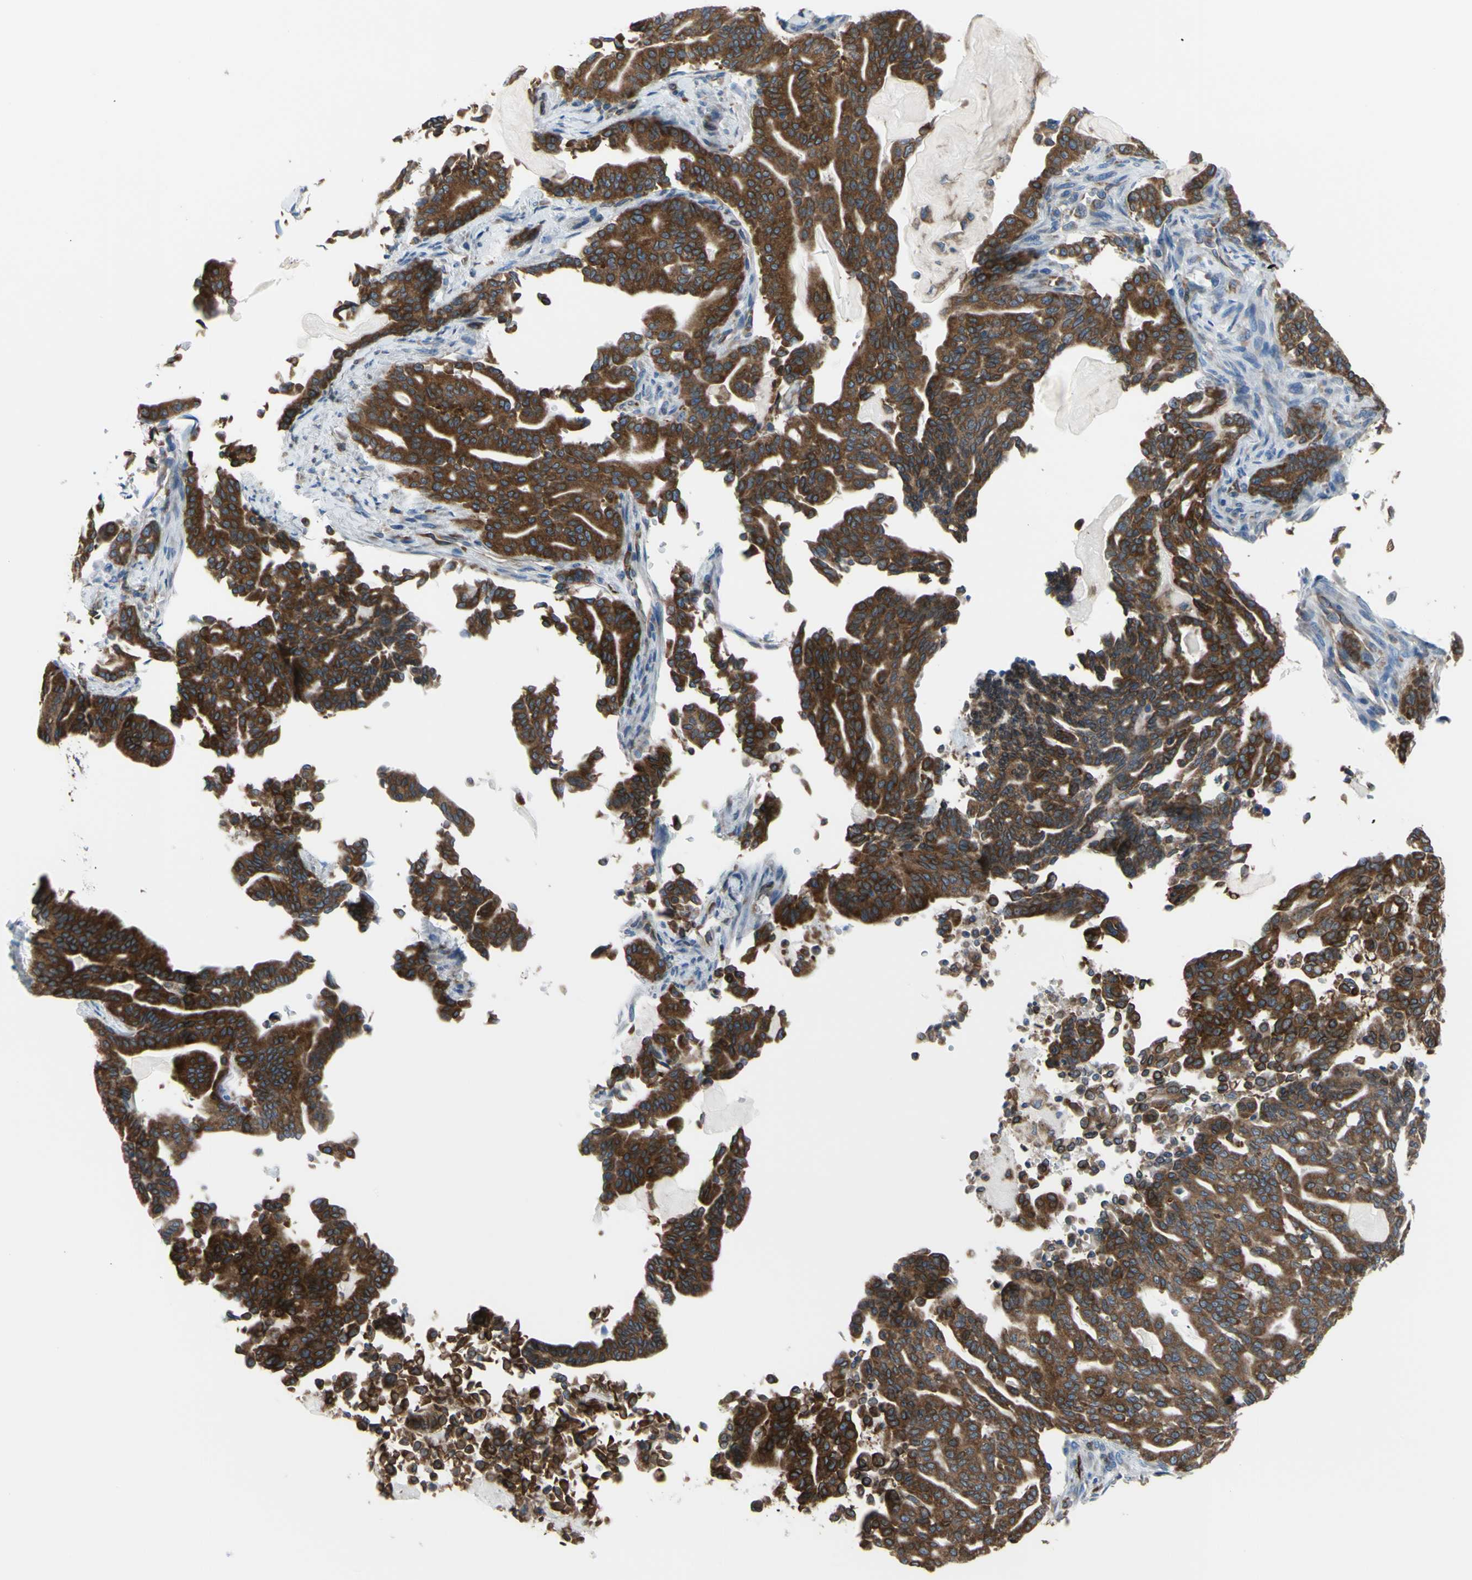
{"staining": {"intensity": "strong", "quantity": ">75%", "location": "cytoplasmic/membranous"}, "tissue": "pancreatic cancer", "cell_type": "Tumor cells", "image_type": "cancer", "snomed": [{"axis": "morphology", "description": "Adenocarcinoma, NOS"}, {"axis": "topography", "description": "Pancreas"}], "caption": "About >75% of tumor cells in human adenocarcinoma (pancreatic) display strong cytoplasmic/membranous protein expression as visualized by brown immunohistochemical staining.", "gene": "MGST2", "patient": {"sex": "male", "age": 63}}